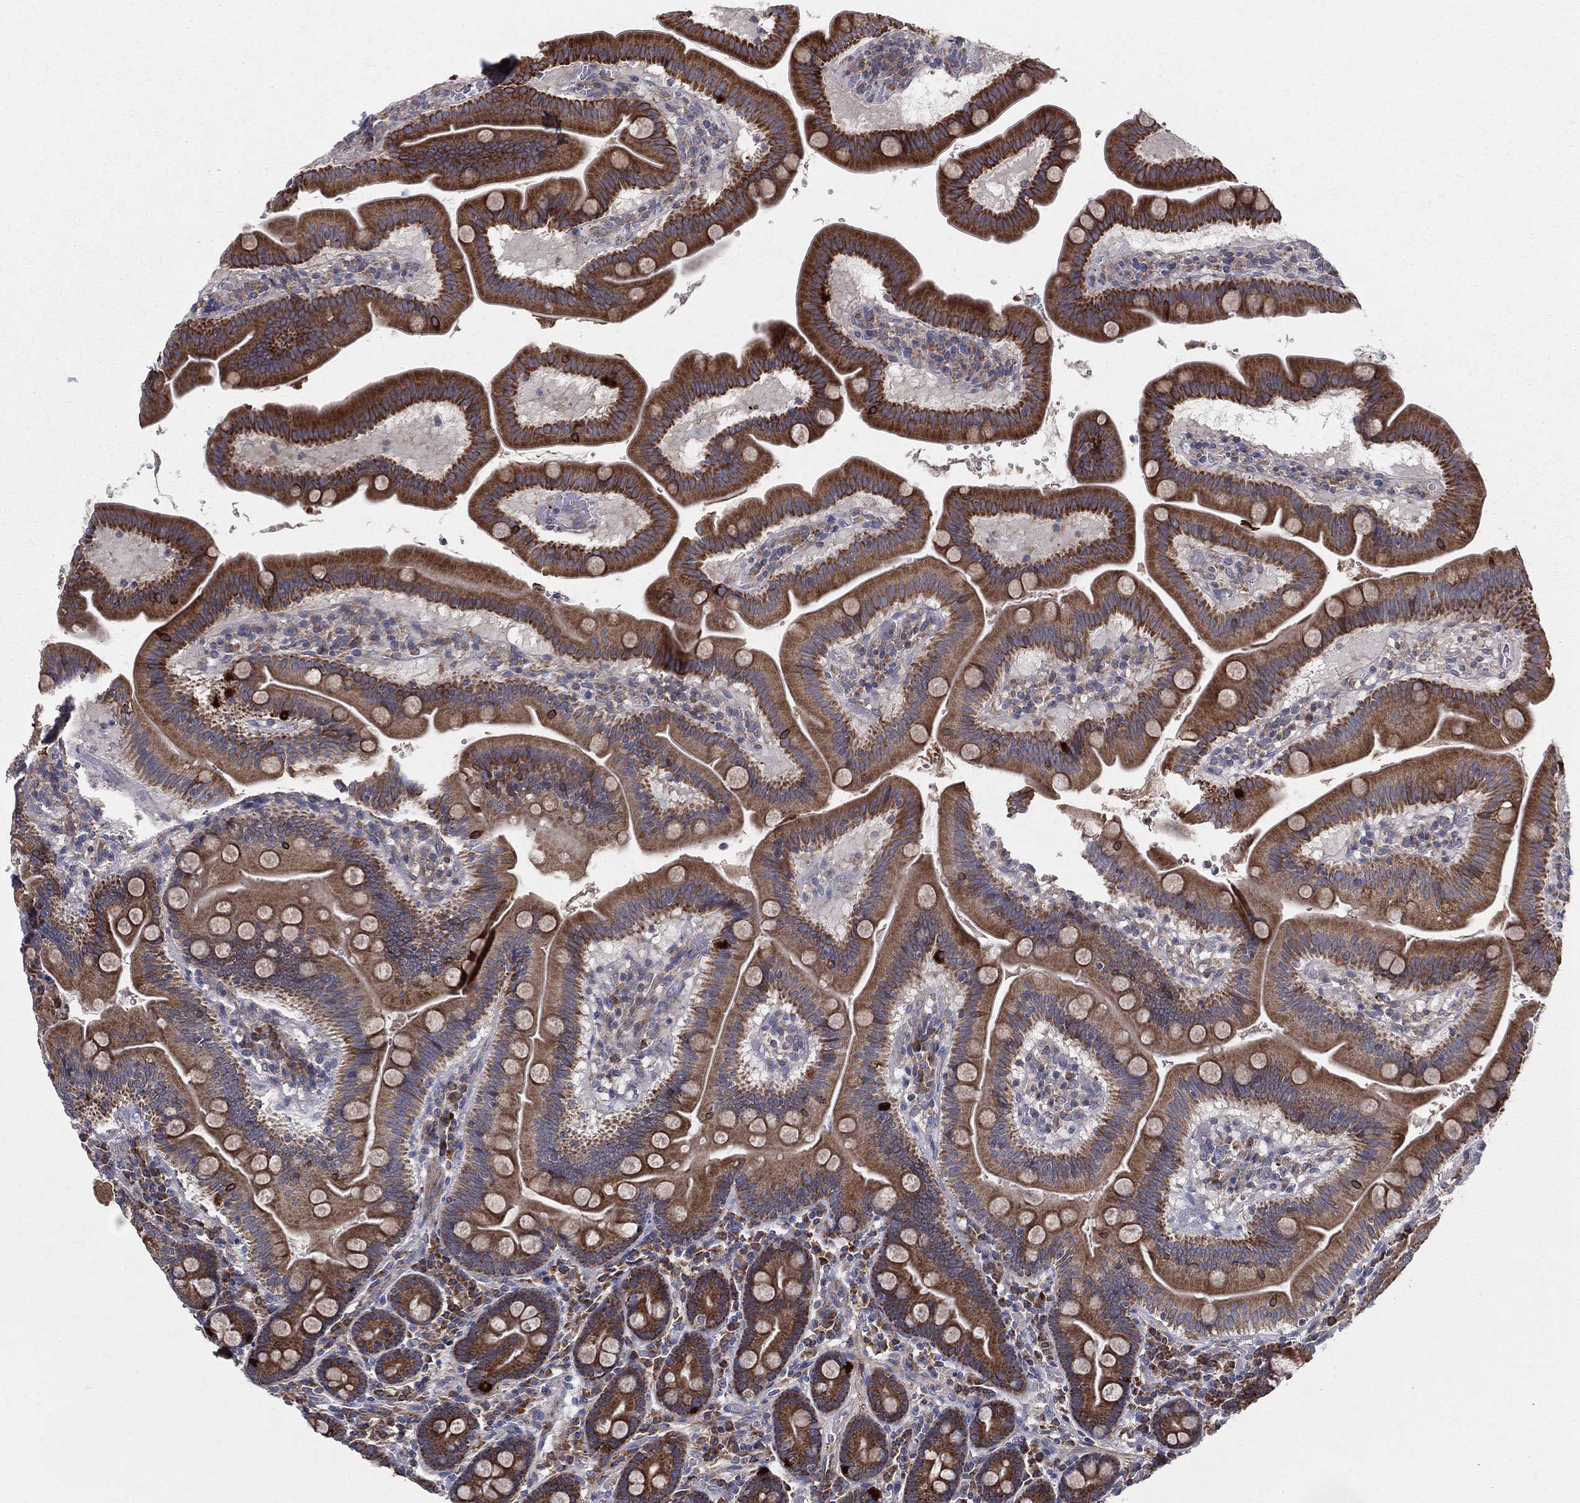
{"staining": {"intensity": "strong", "quantity": ">75%", "location": "cytoplasmic/membranous"}, "tissue": "duodenum", "cell_type": "Glandular cells", "image_type": "normal", "snomed": [{"axis": "morphology", "description": "Normal tissue, NOS"}, {"axis": "topography", "description": "Duodenum"}], "caption": "Immunohistochemistry (IHC) micrograph of benign duodenum: human duodenum stained using IHC demonstrates high levels of strong protein expression localized specifically in the cytoplasmic/membranous of glandular cells, appearing as a cytoplasmic/membranous brown color.", "gene": "MIX23", "patient": {"sex": "male", "age": 59}}